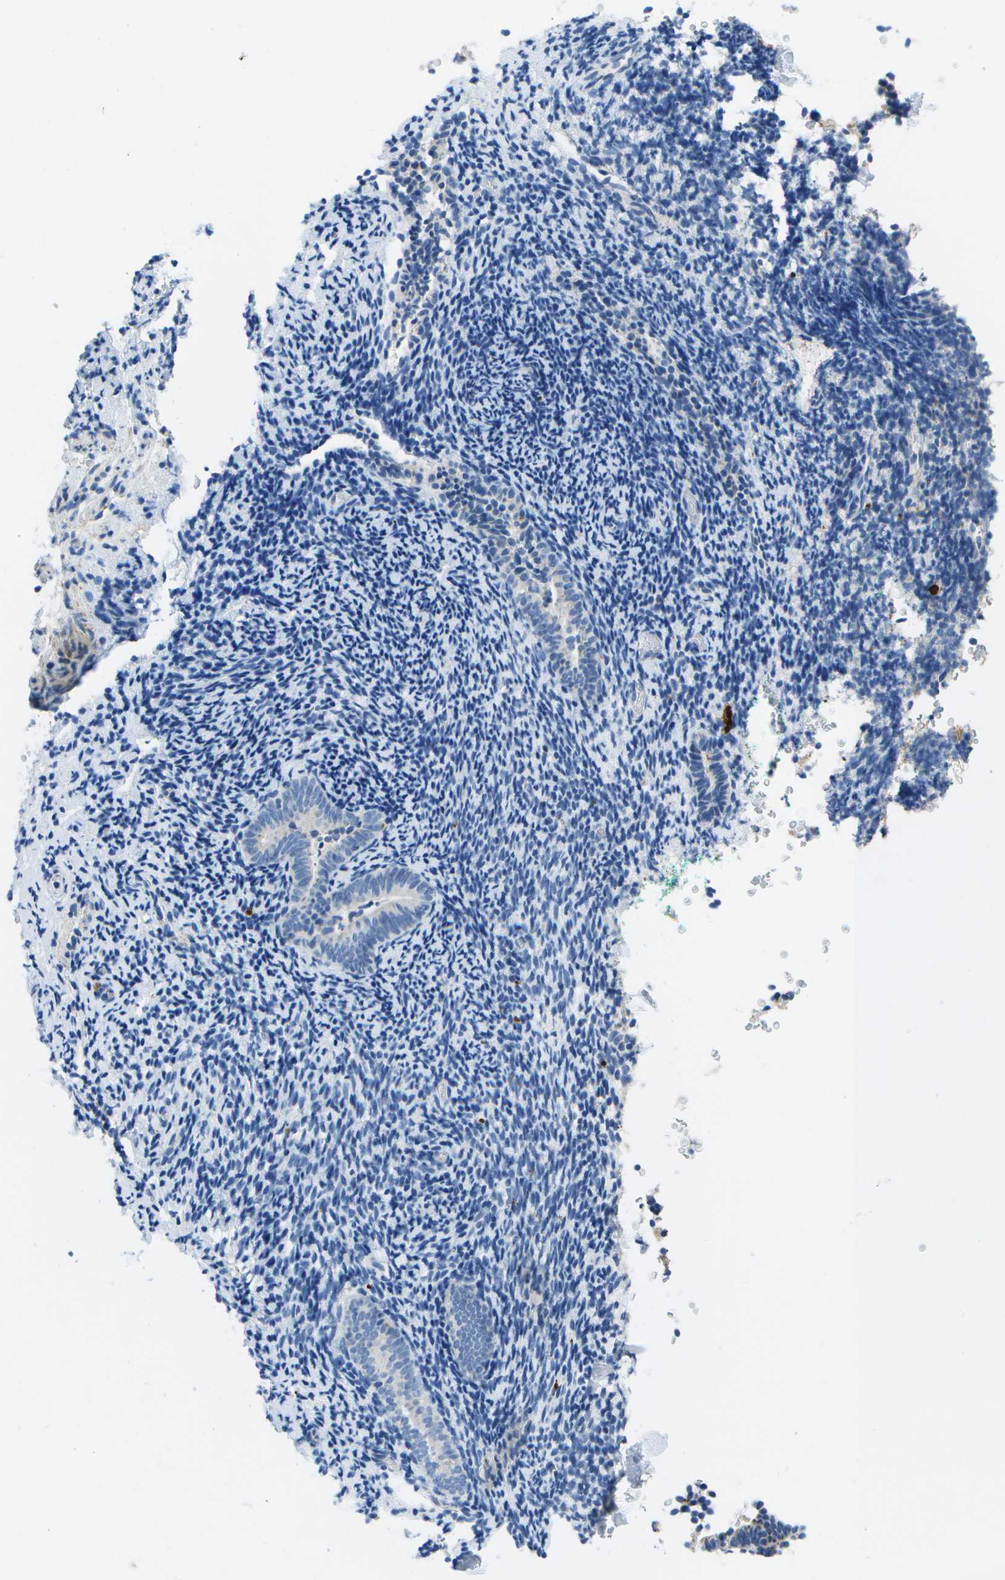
{"staining": {"intensity": "negative", "quantity": "none", "location": "none"}, "tissue": "endometrium", "cell_type": "Cells in endometrial stroma", "image_type": "normal", "snomed": [{"axis": "morphology", "description": "Normal tissue, NOS"}, {"axis": "topography", "description": "Endometrium"}], "caption": "Cells in endometrial stroma are negative for brown protein staining in normal endometrium. (Brightfield microscopy of DAB immunohistochemistry (IHC) at high magnification).", "gene": "DCT", "patient": {"sex": "female", "age": 51}}